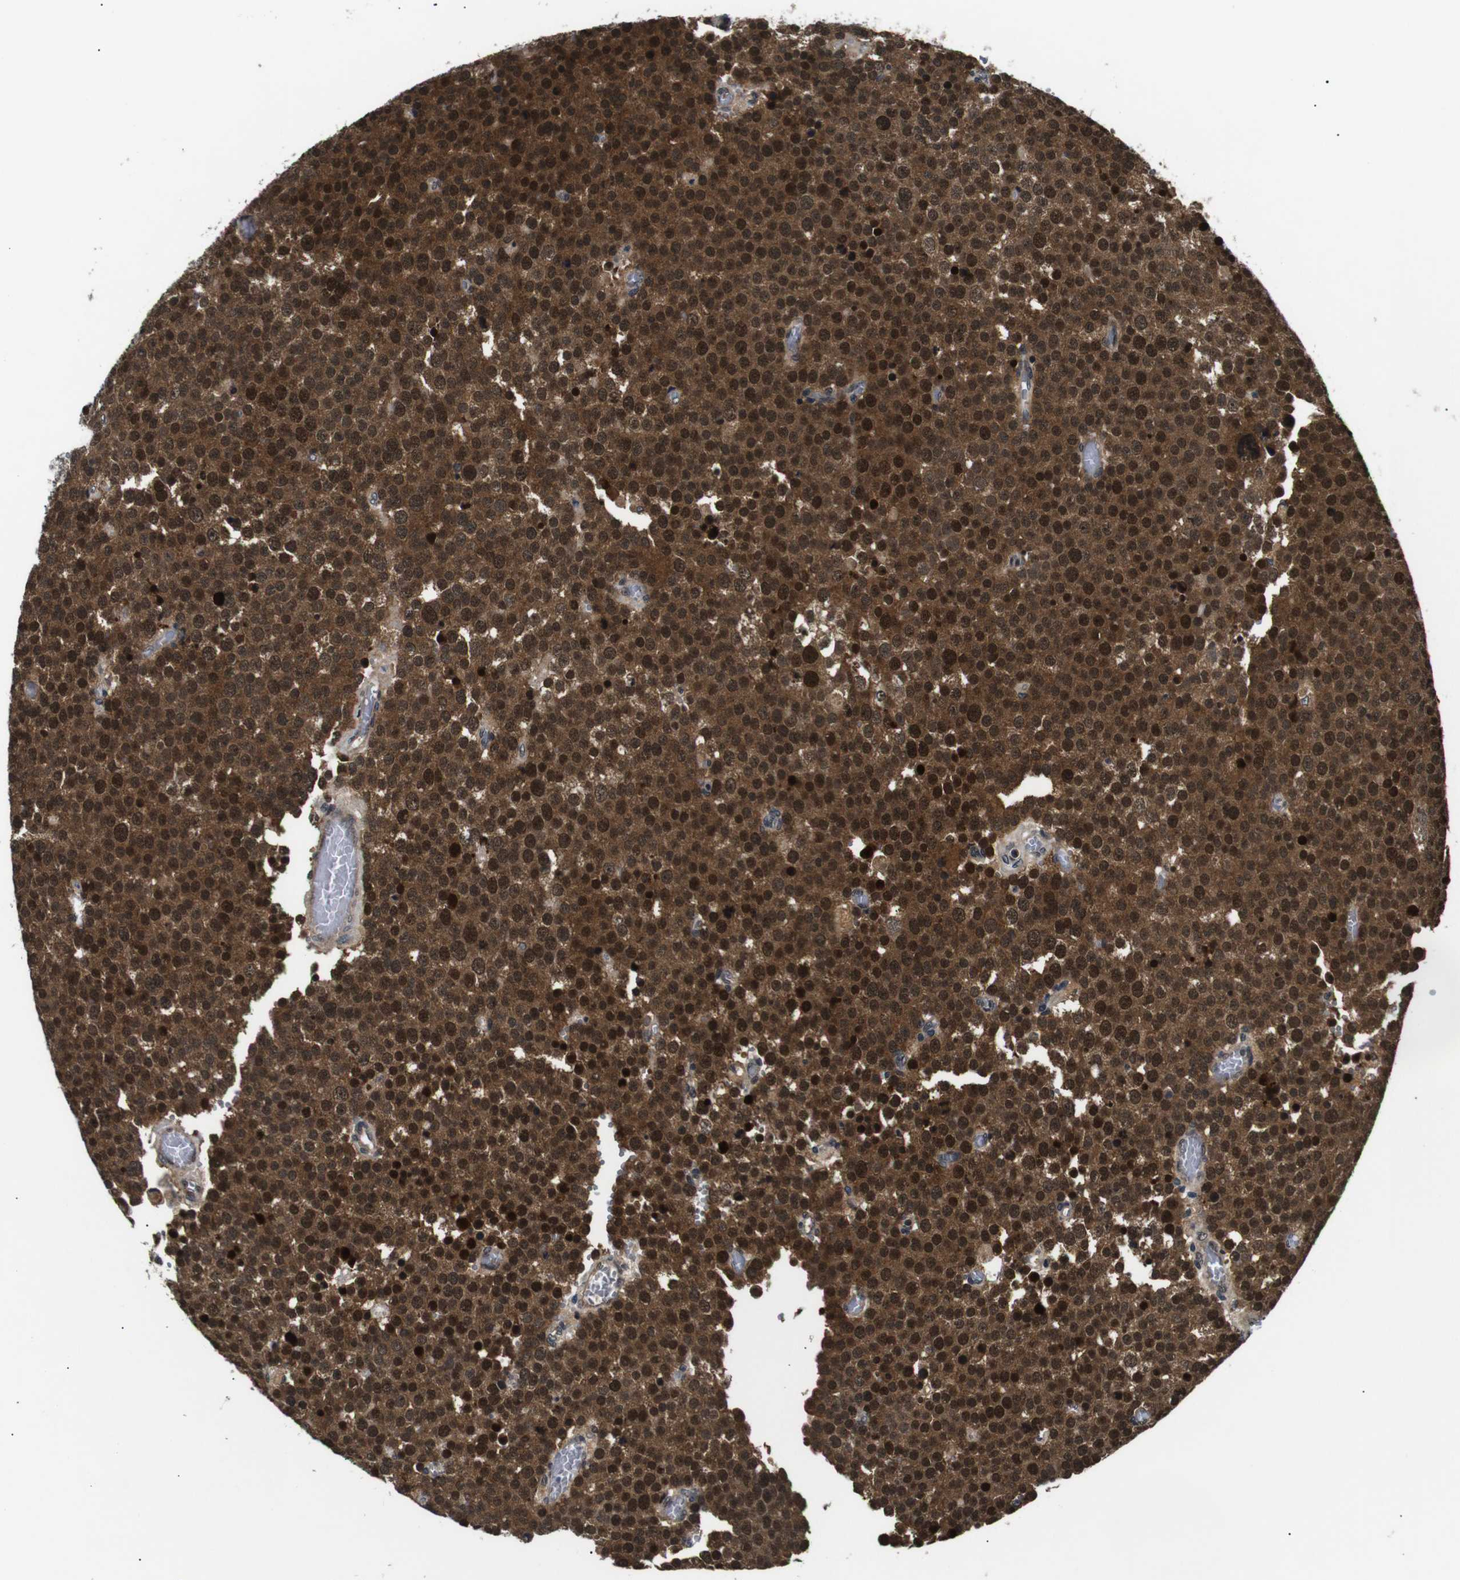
{"staining": {"intensity": "strong", "quantity": ">75%", "location": "cytoplasmic/membranous,nuclear"}, "tissue": "testis cancer", "cell_type": "Tumor cells", "image_type": "cancer", "snomed": [{"axis": "morphology", "description": "Normal tissue, NOS"}, {"axis": "morphology", "description": "Seminoma, NOS"}, {"axis": "topography", "description": "Testis"}], "caption": "Immunohistochemistry histopathology image of neoplastic tissue: testis seminoma stained using immunohistochemistry shows high levels of strong protein expression localized specifically in the cytoplasmic/membranous and nuclear of tumor cells, appearing as a cytoplasmic/membranous and nuclear brown color.", "gene": "SKP1", "patient": {"sex": "male", "age": 71}}